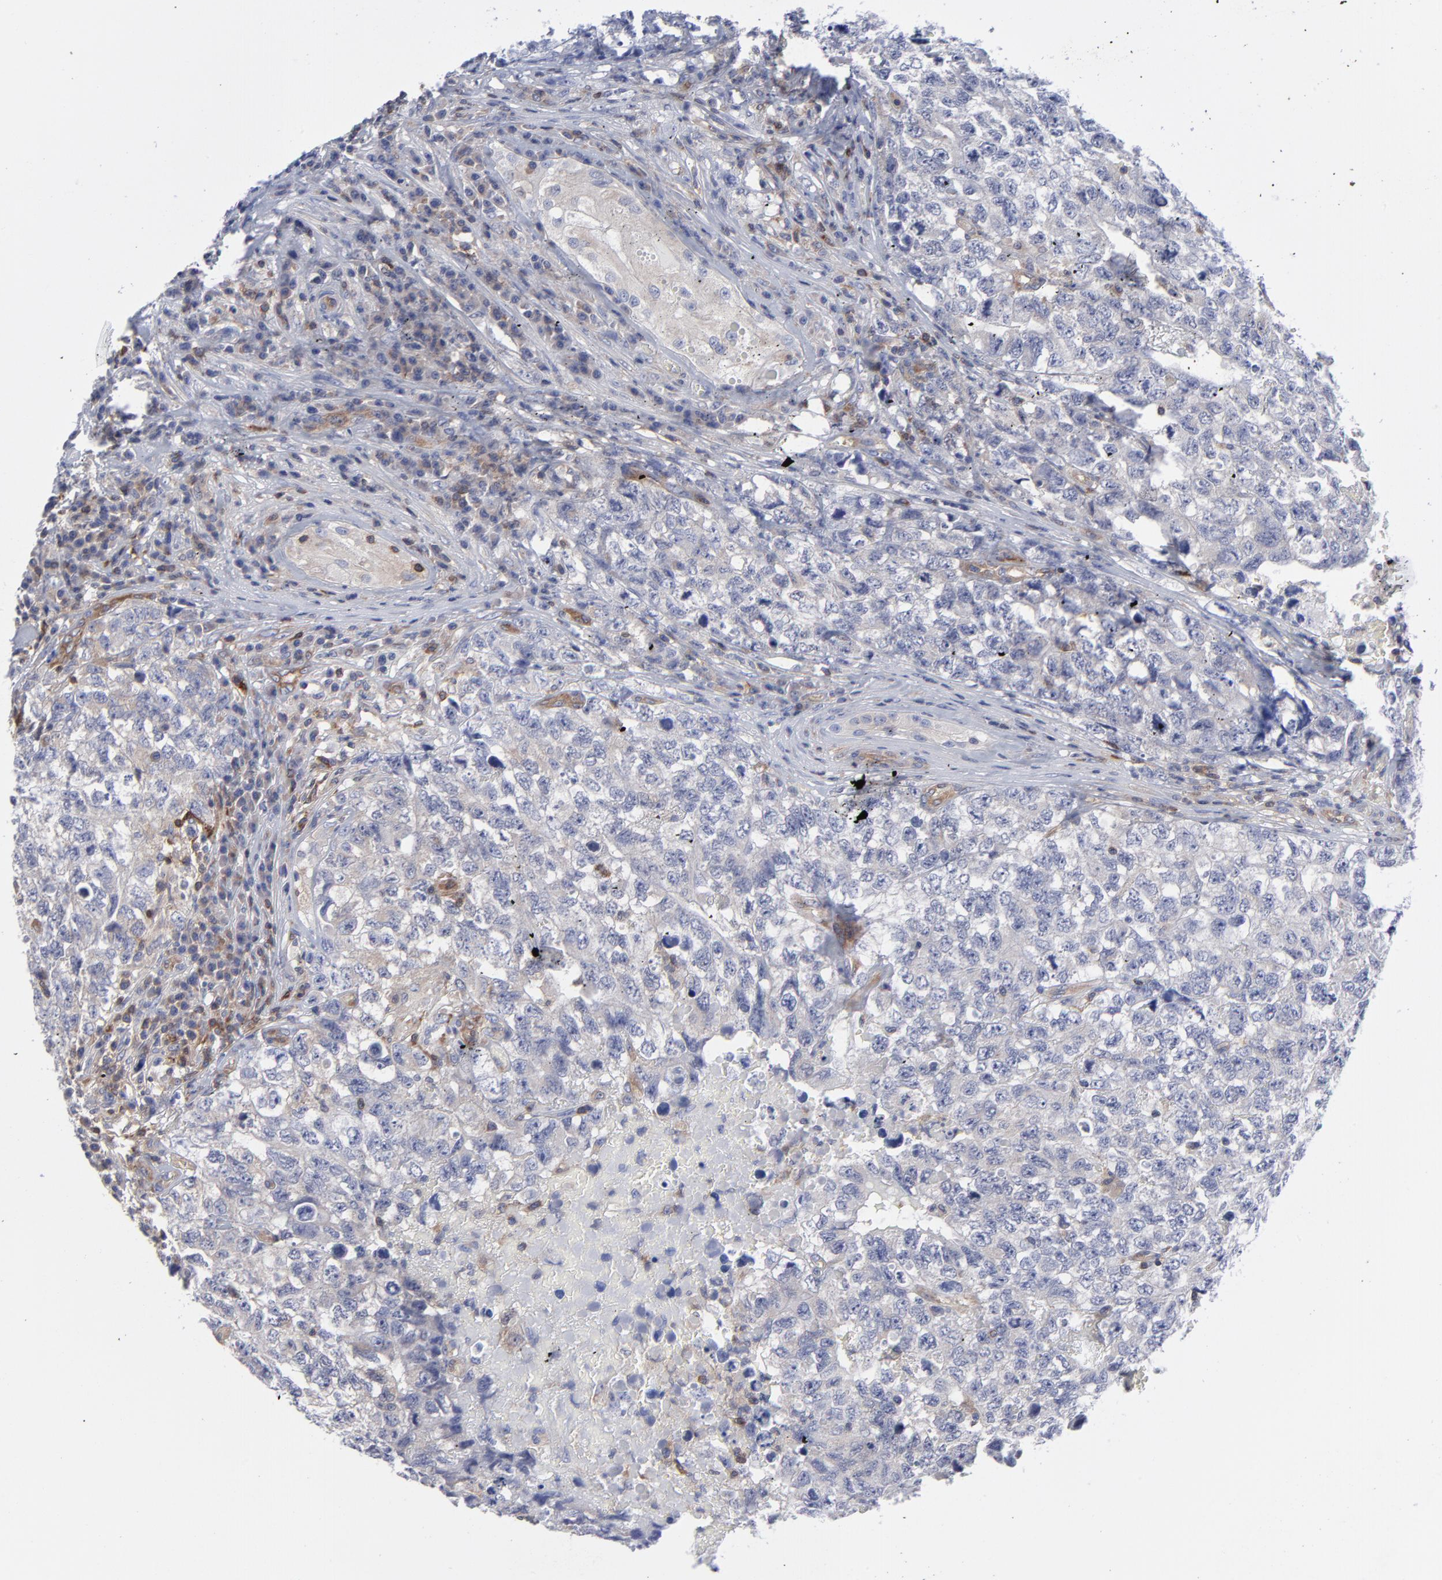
{"staining": {"intensity": "negative", "quantity": "none", "location": "none"}, "tissue": "testis cancer", "cell_type": "Tumor cells", "image_type": "cancer", "snomed": [{"axis": "morphology", "description": "Carcinoma, Embryonal, NOS"}, {"axis": "topography", "description": "Testis"}], "caption": "Tumor cells are negative for brown protein staining in testis embryonal carcinoma.", "gene": "NFKBIA", "patient": {"sex": "male", "age": 31}}